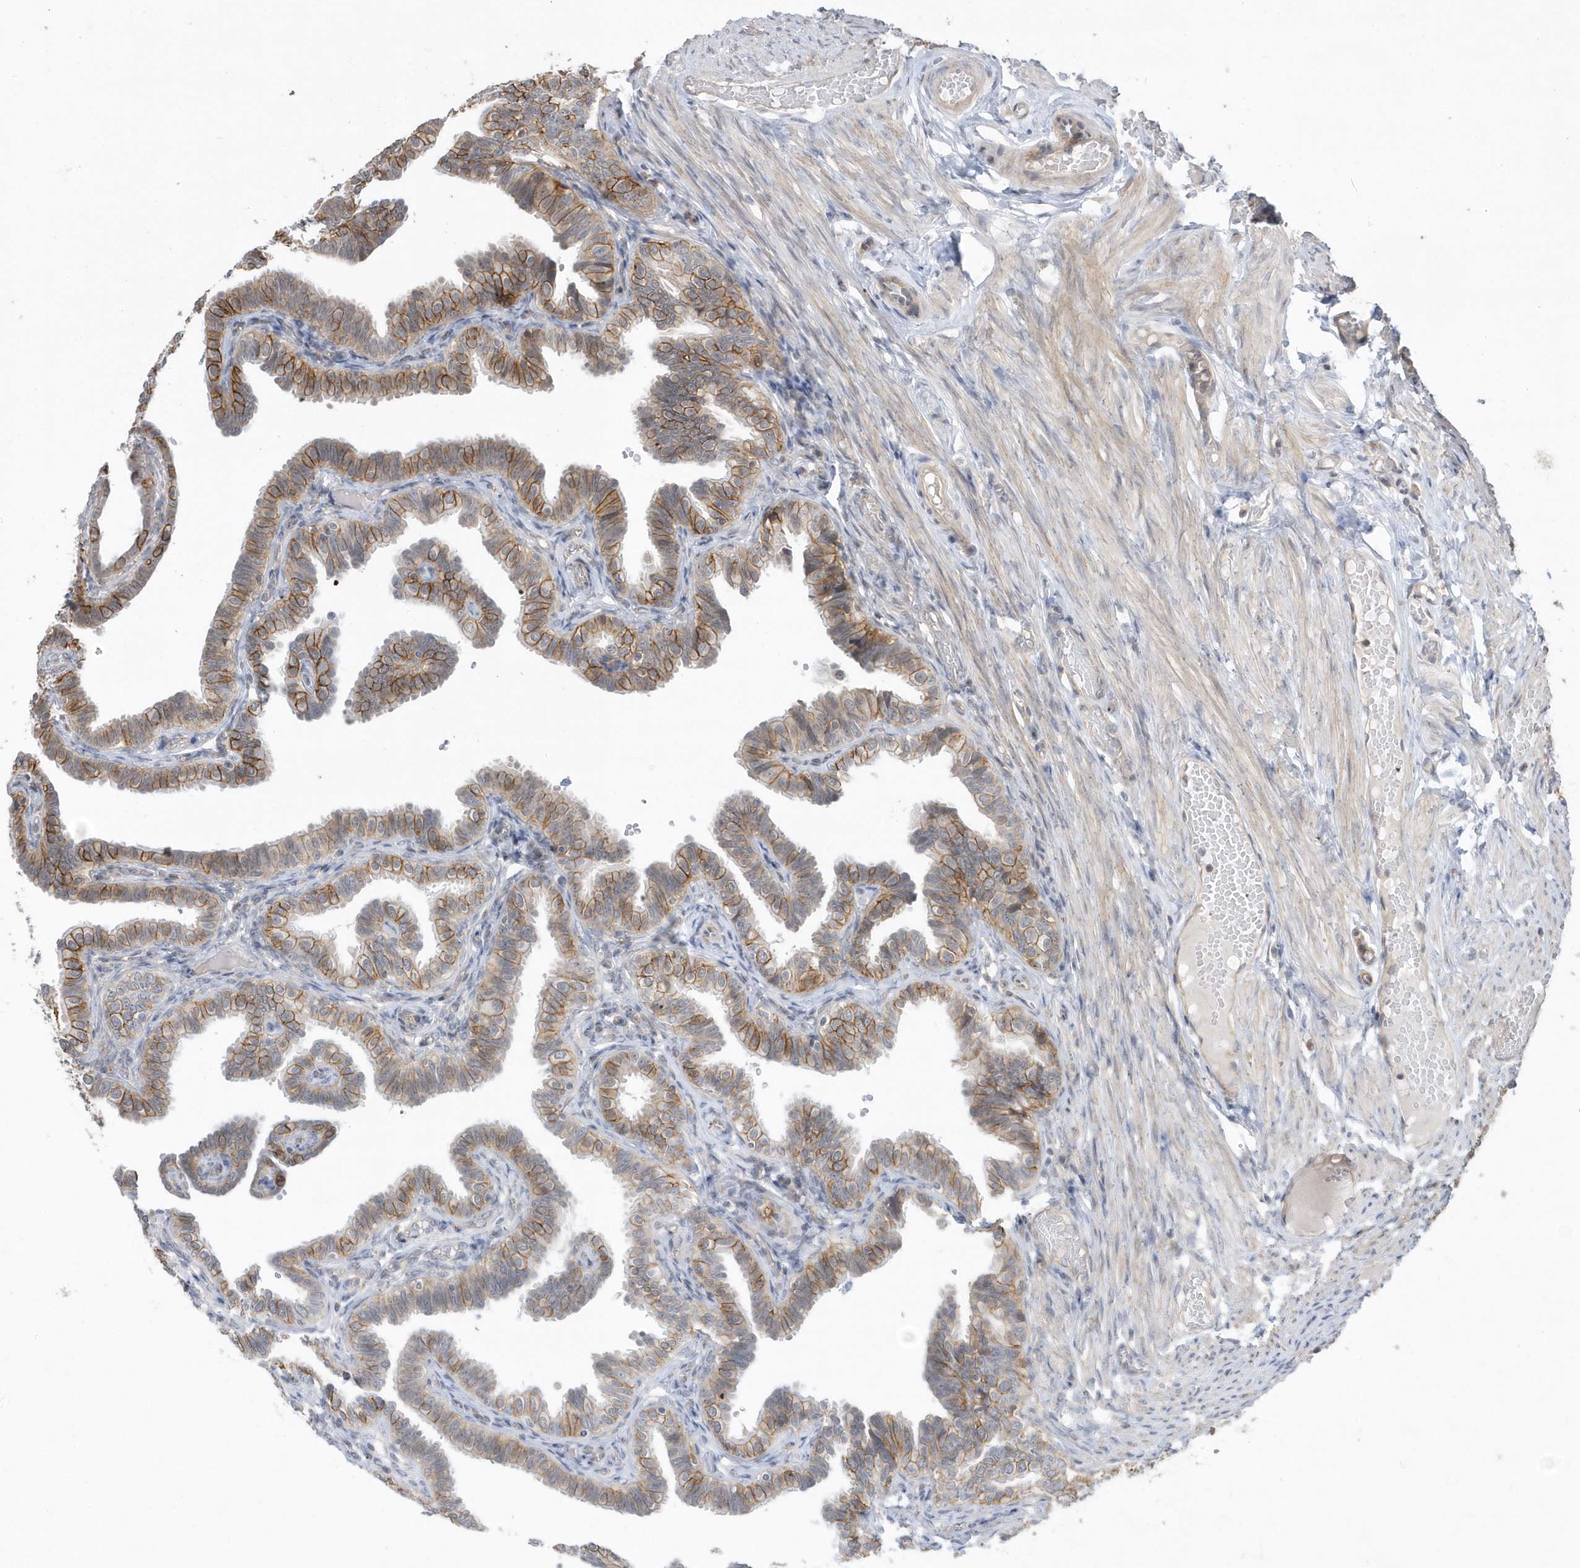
{"staining": {"intensity": "moderate", "quantity": "25%-75%", "location": "cytoplasmic/membranous"}, "tissue": "fallopian tube", "cell_type": "Glandular cells", "image_type": "normal", "snomed": [{"axis": "morphology", "description": "Normal tissue, NOS"}, {"axis": "topography", "description": "Fallopian tube"}], "caption": "A histopathology image showing moderate cytoplasmic/membranous positivity in about 25%-75% of glandular cells in benign fallopian tube, as visualized by brown immunohistochemical staining.", "gene": "CRIP3", "patient": {"sex": "female", "age": 39}}